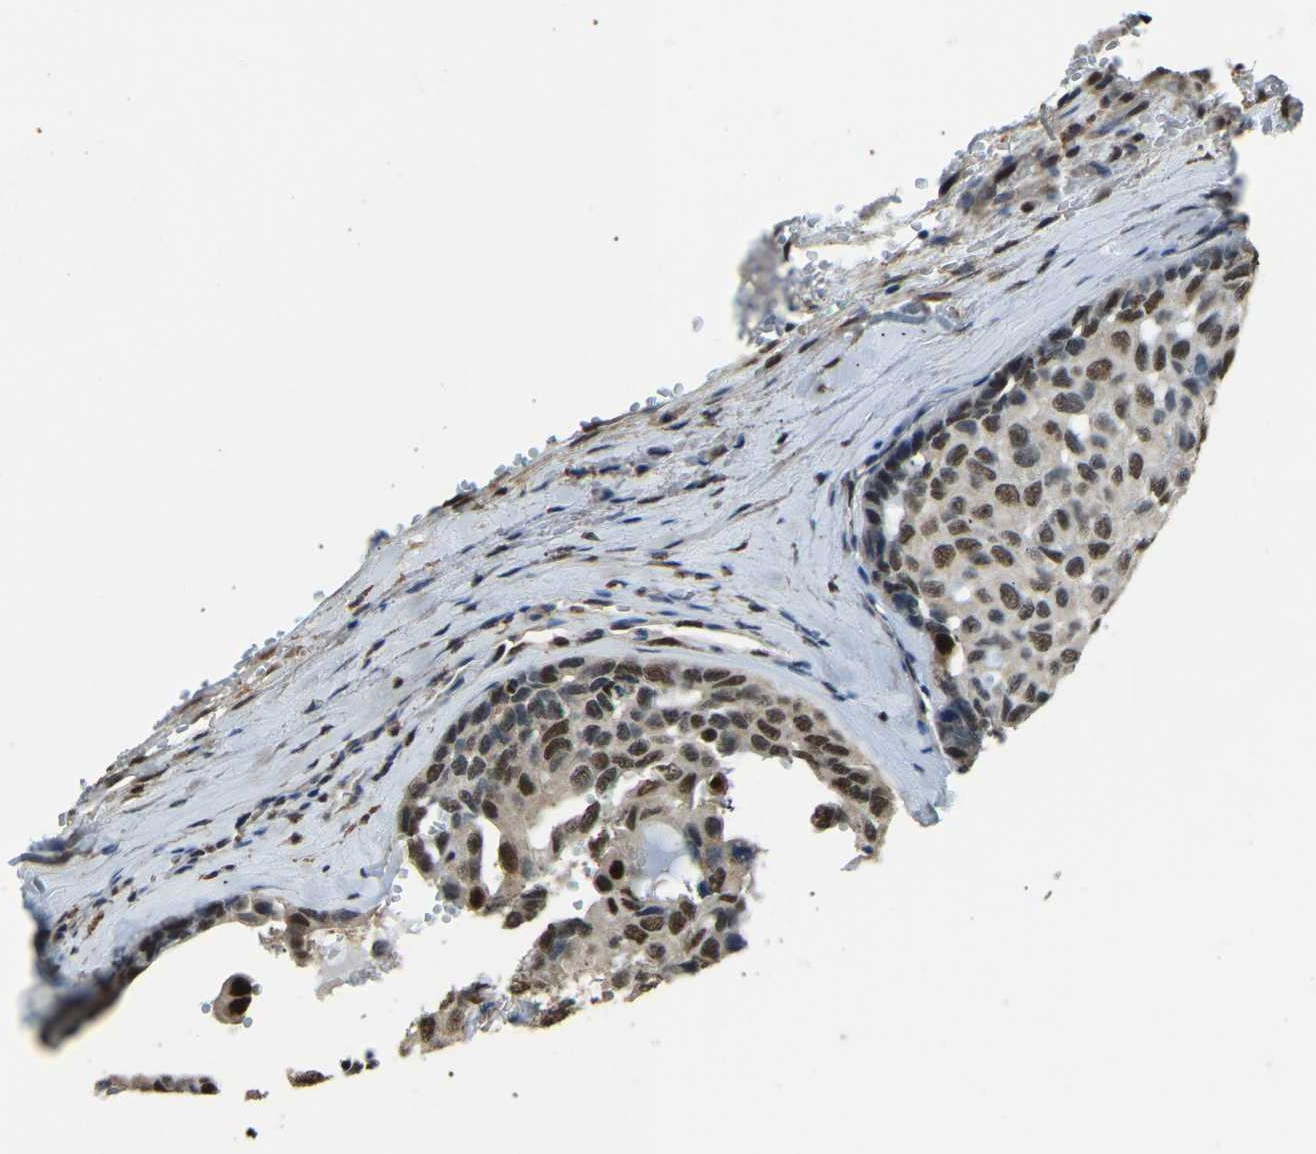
{"staining": {"intensity": "weak", "quantity": "25%-75%", "location": "nuclear"}, "tissue": "head and neck cancer", "cell_type": "Tumor cells", "image_type": "cancer", "snomed": [{"axis": "morphology", "description": "Adenocarcinoma, NOS"}, {"axis": "topography", "description": "Salivary gland, NOS"}, {"axis": "topography", "description": "Head-Neck"}], "caption": "Weak nuclear staining for a protein is present in approximately 25%-75% of tumor cells of head and neck cancer using IHC.", "gene": "NANS", "patient": {"sex": "female", "age": 76}}